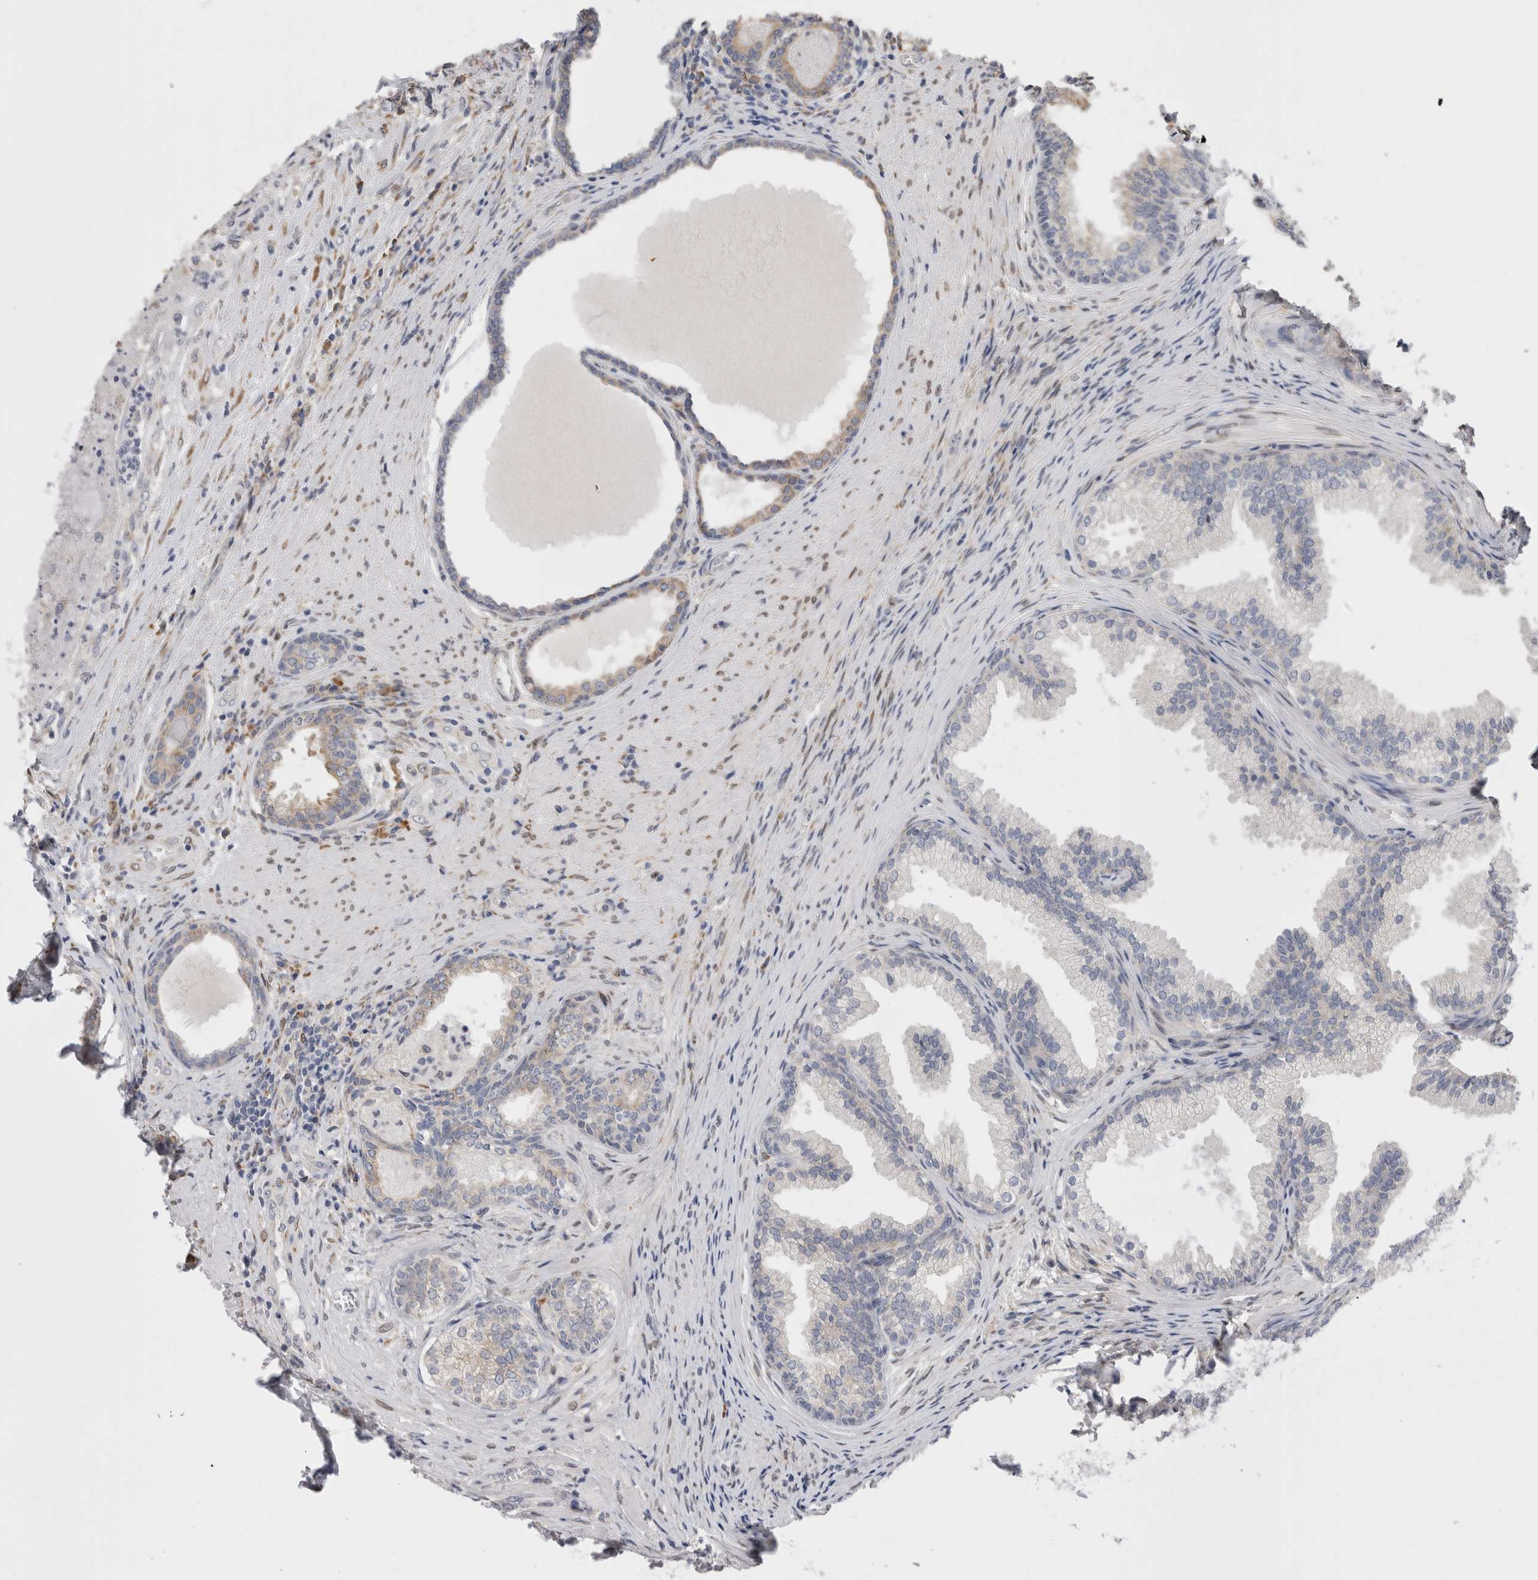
{"staining": {"intensity": "weak", "quantity": "<25%", "location": "cytoplasmic/membranous"}, "tissue": "prostate", "cell_type": "Glandular cells", "image_type": "normal", "snomed": [{"axis": "morphology", "description": "Normal tissue, NOS"}, {"axis": "topography", "description": "Prostate"}], "caption": "Immunohistochemistry (IHC) histopathology image of benign prostate stained for a protein (brown), which shows no positivity in glandular cells.", "gene": "VCPIP1", "patient": {"sex": "male", "age": 76}}